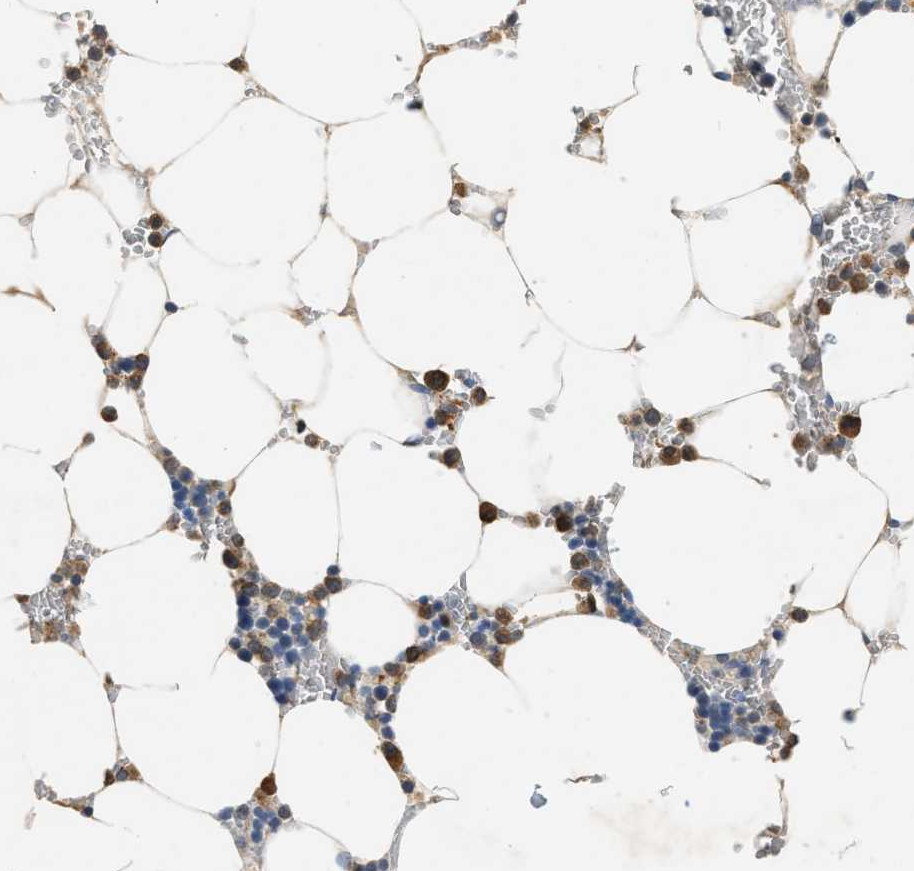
{"staining": {"intensity": "strong", "quantity": ">75%", "location": "cytoplasmic/membranous"}, "tissue": "bone marrow", "cell_type": "Hematopoietic cells", "image_type": "normal", "snomed": [{"axis": "morphology", "description": "Normal tissue, NOS"}, {"axis": "topography", "description": "Bone marrow"}], "caption": "Immunohistochemistry micrograph of normal human bone marrow stained for a protein (brown), which reveals high levels of strong cytoplasmic/membranous expression in approximately >75% of hematopoietic cells.", "gene": "TOMM34", "patient": {"sex": "male", "age": 70}}